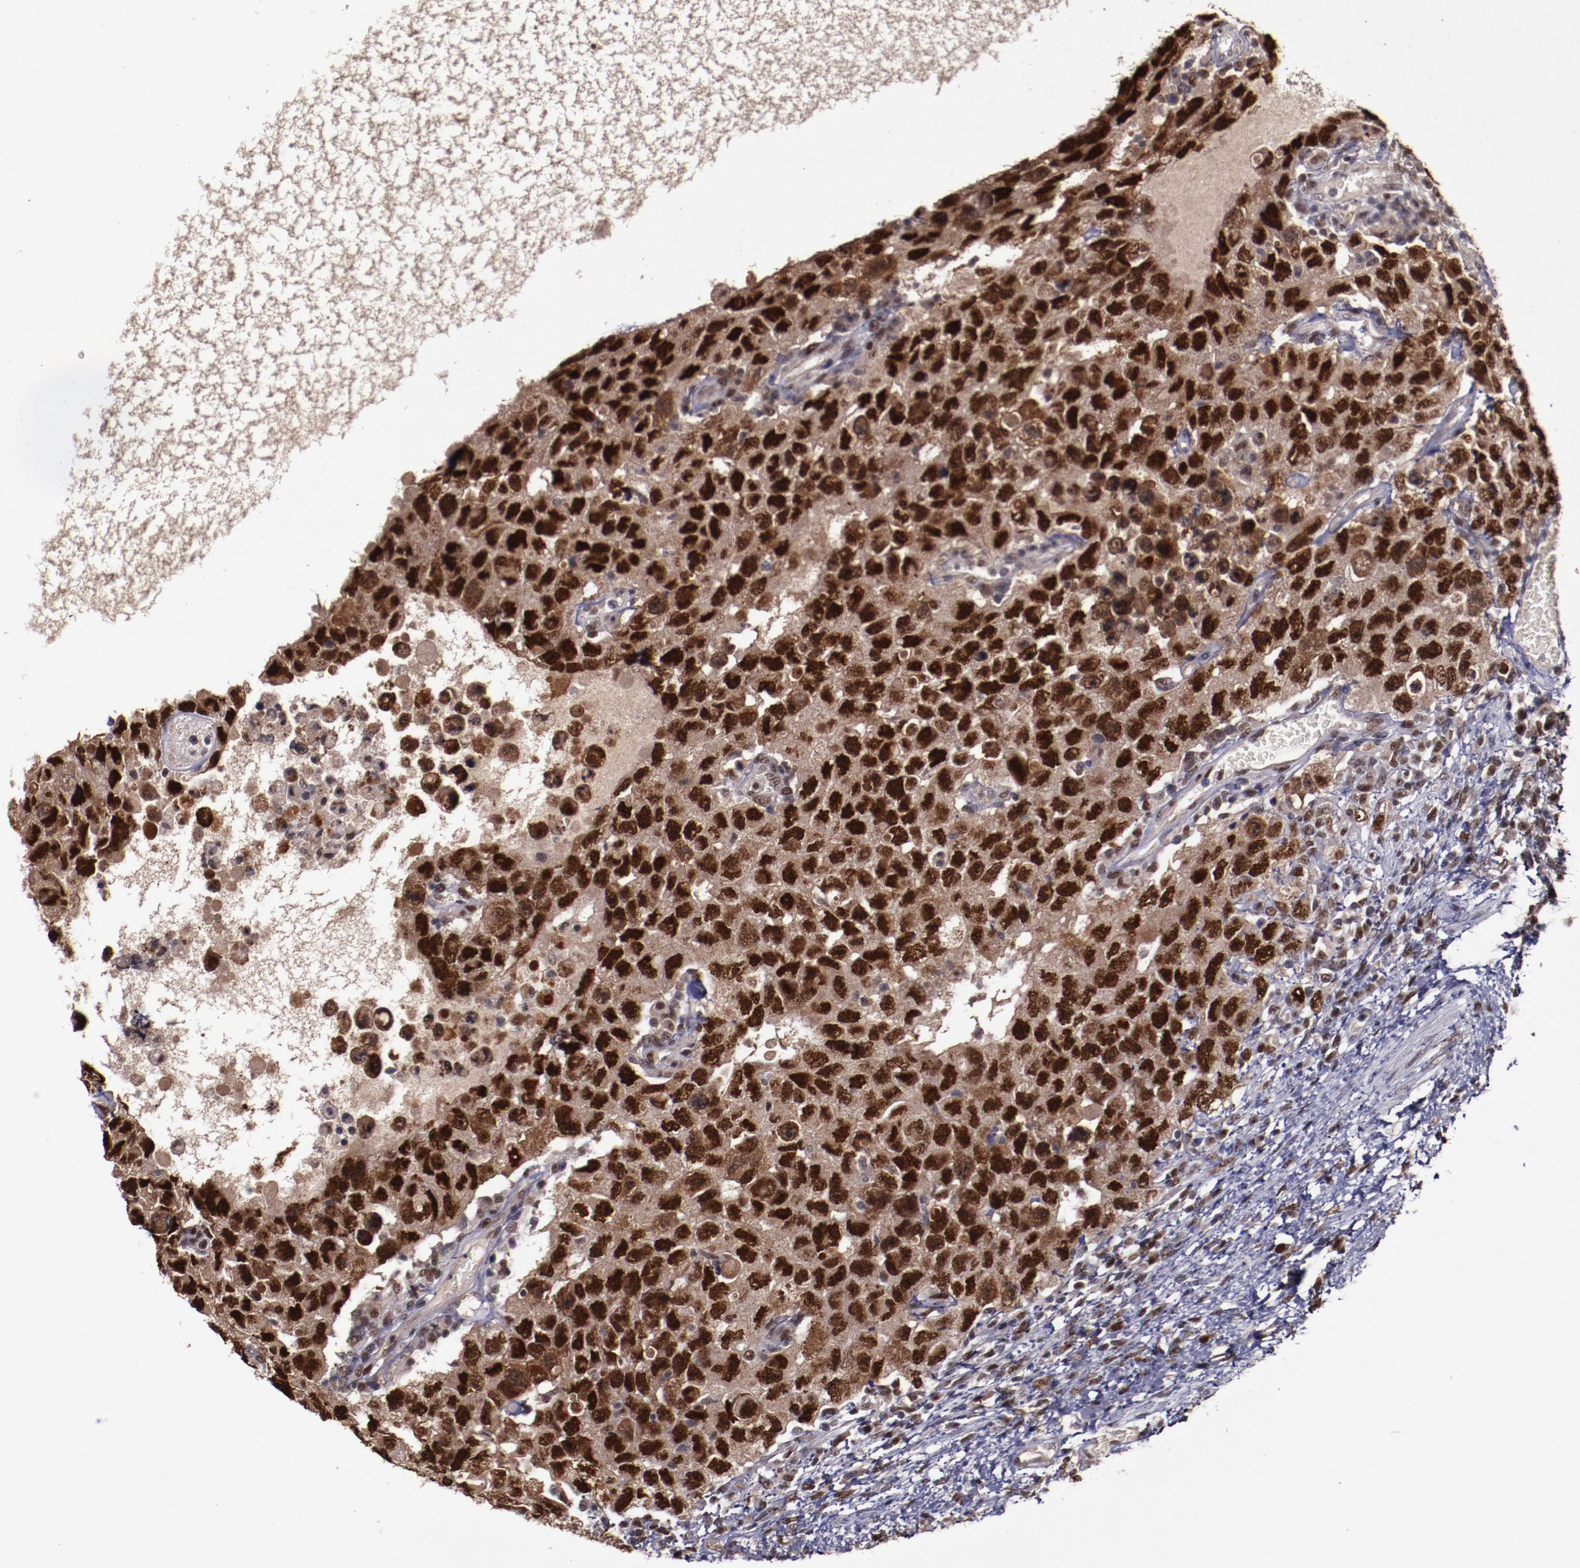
{"staining": {"intensity": "strong", "quantity": ">75%", "location": "cytoplasmic/membranous,nuclear"}, "tissue": "testis cancer", "cell_type": "Tumor cells", "image_type": "cancer", "snomed": [{"axis": "morphology", "description": "Carcinoma, Embryonal, NOS"}, {"axis": "topography", "description": "Testis"}], "caption": "IHC (DAB) staining of testis cancer reveals strong cytoplasmic/membranous and nuclear protein positivity in about >75% of tumor cells.", "gene": "CHEK2", "patient": {"sex": "male", "age": 26}}